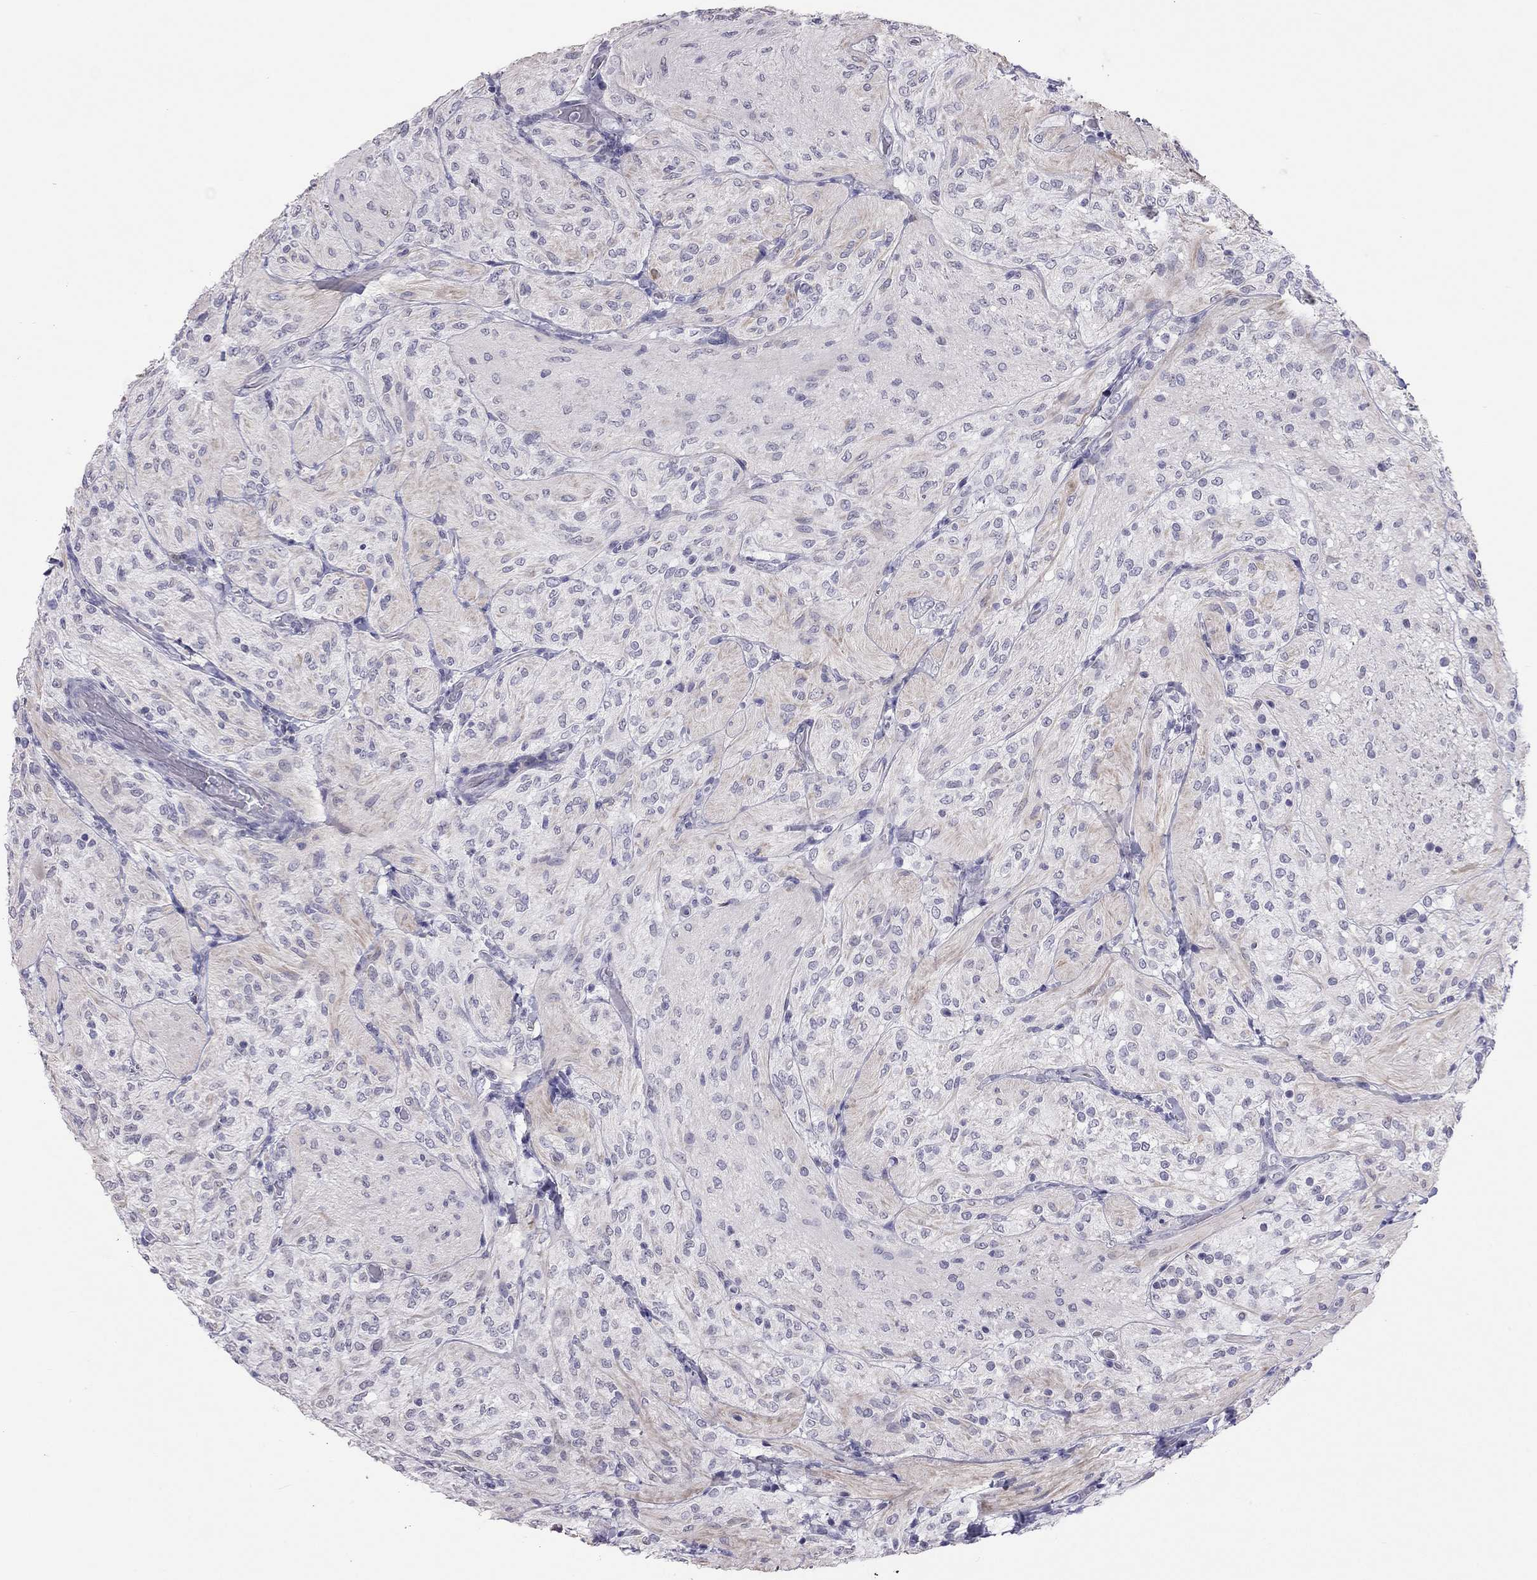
{"staining": {"intensity": "negative", "quantity": "none", "location": "none"}, "tissue": "glioma", "cell_type": "Tumor cells", "image_type": "cancer", "snomed": [{"axis": "morphology", "description": "Glioma, malignant, Low grade"}, {"axis": "topography", "description": "Brain"}], "caption": "A photomicrograph of human malignant glioma (low-grade) is negative for staining in tumor cells.", "gene": "PPP1R3A", "patient": {"sex": "male", "age": 3}}